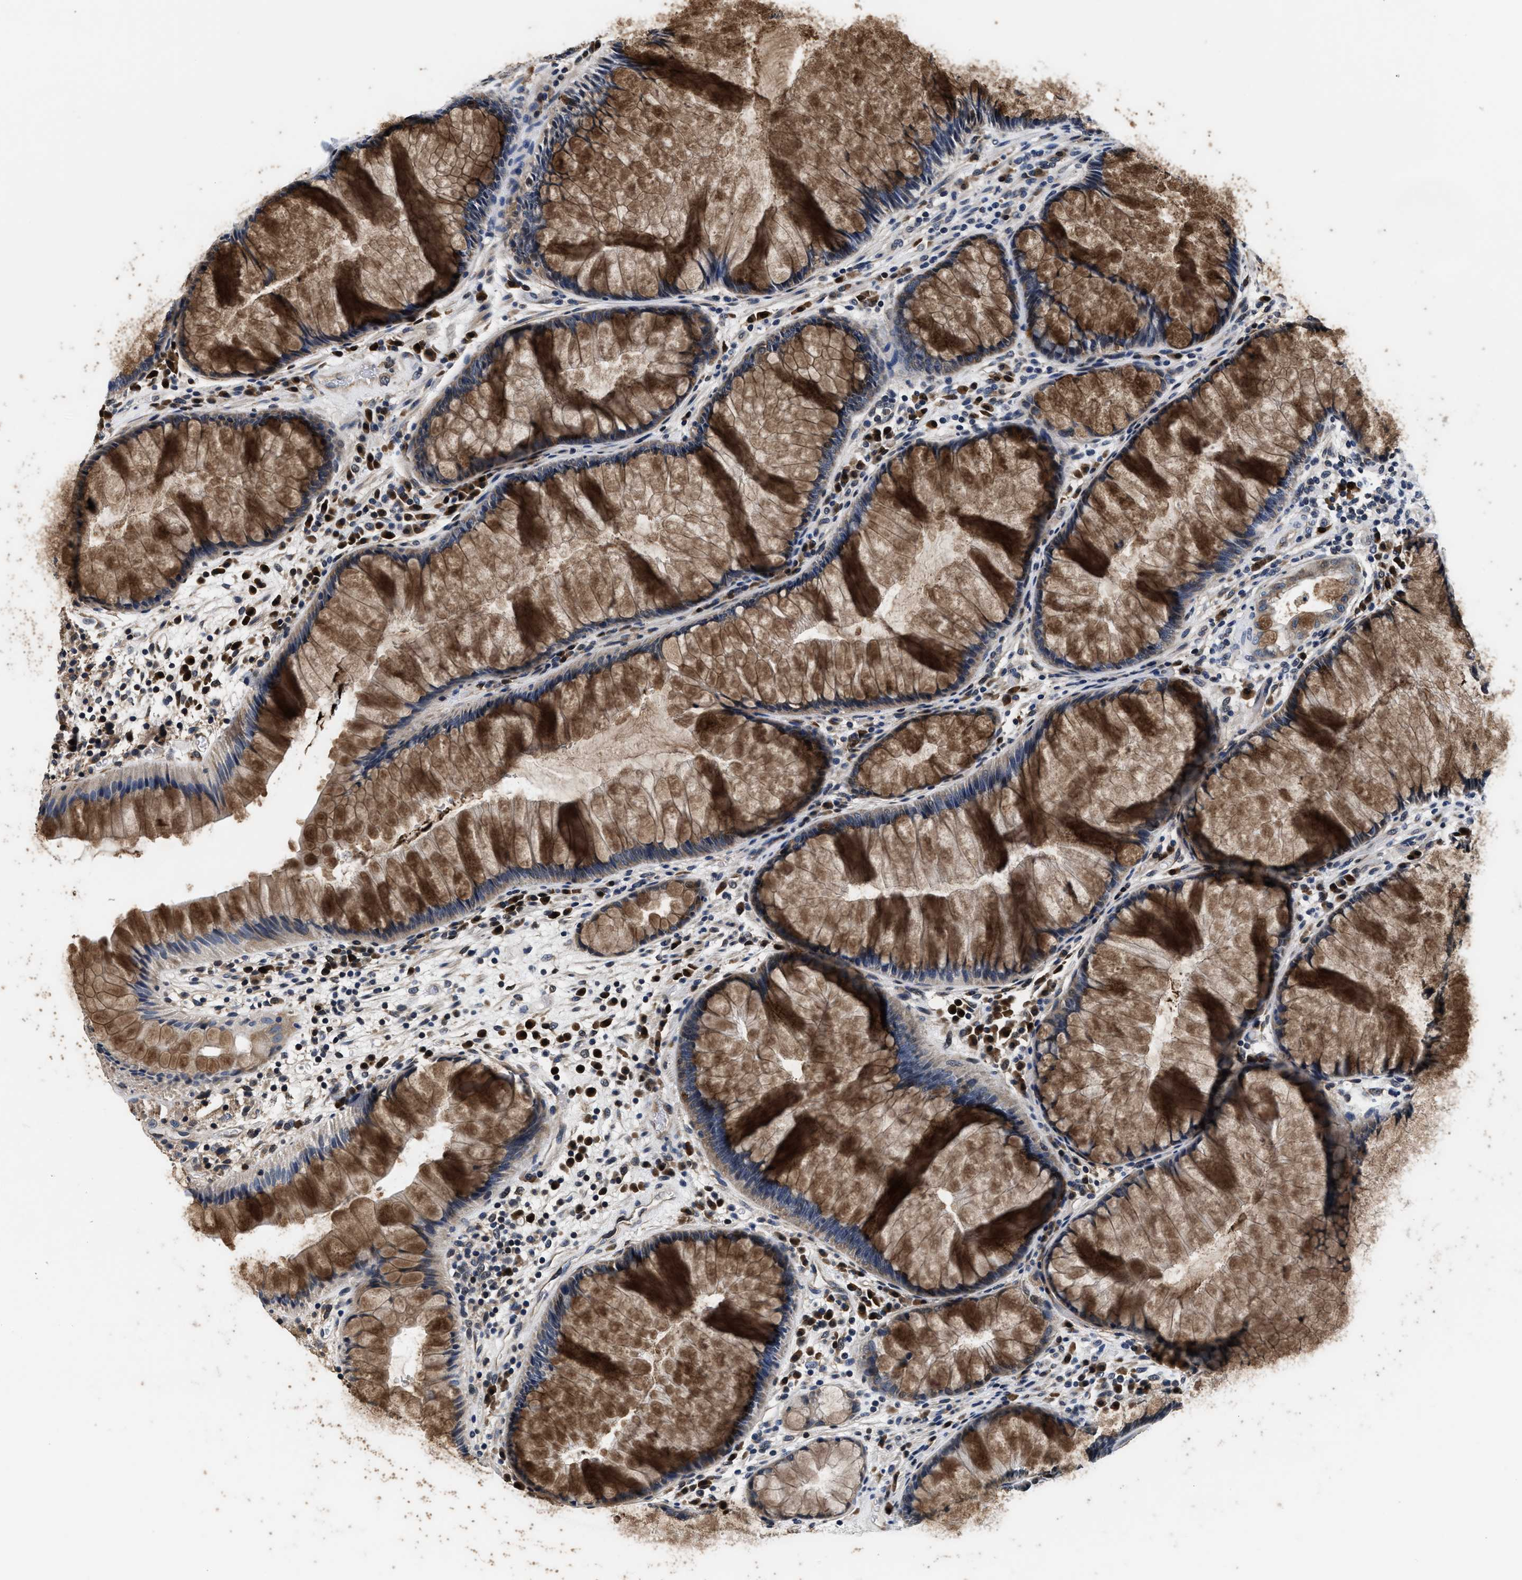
{"staining": {"intensity": "strong", "quantity": ">75%", "location": "cytoplasmic/membranous"}, "tissue": "rectum", "cell_type": "Glandular cells", "image_type": "normal", "snomed": [{"axis": "morphology", "description": "Normal tissue, NOS"}, {"axis": "topography", "description": "Rectum"}], "caption": "Strong cytoplasmic/membranous positivity is seen in approximately >75% of glandular cells in unremarkable rectum. The protein of interest is shown in brown color, while the nuclei are stained blue.", "gene": "PHPT1", "patient": {"sex": "male", "age": 51}}